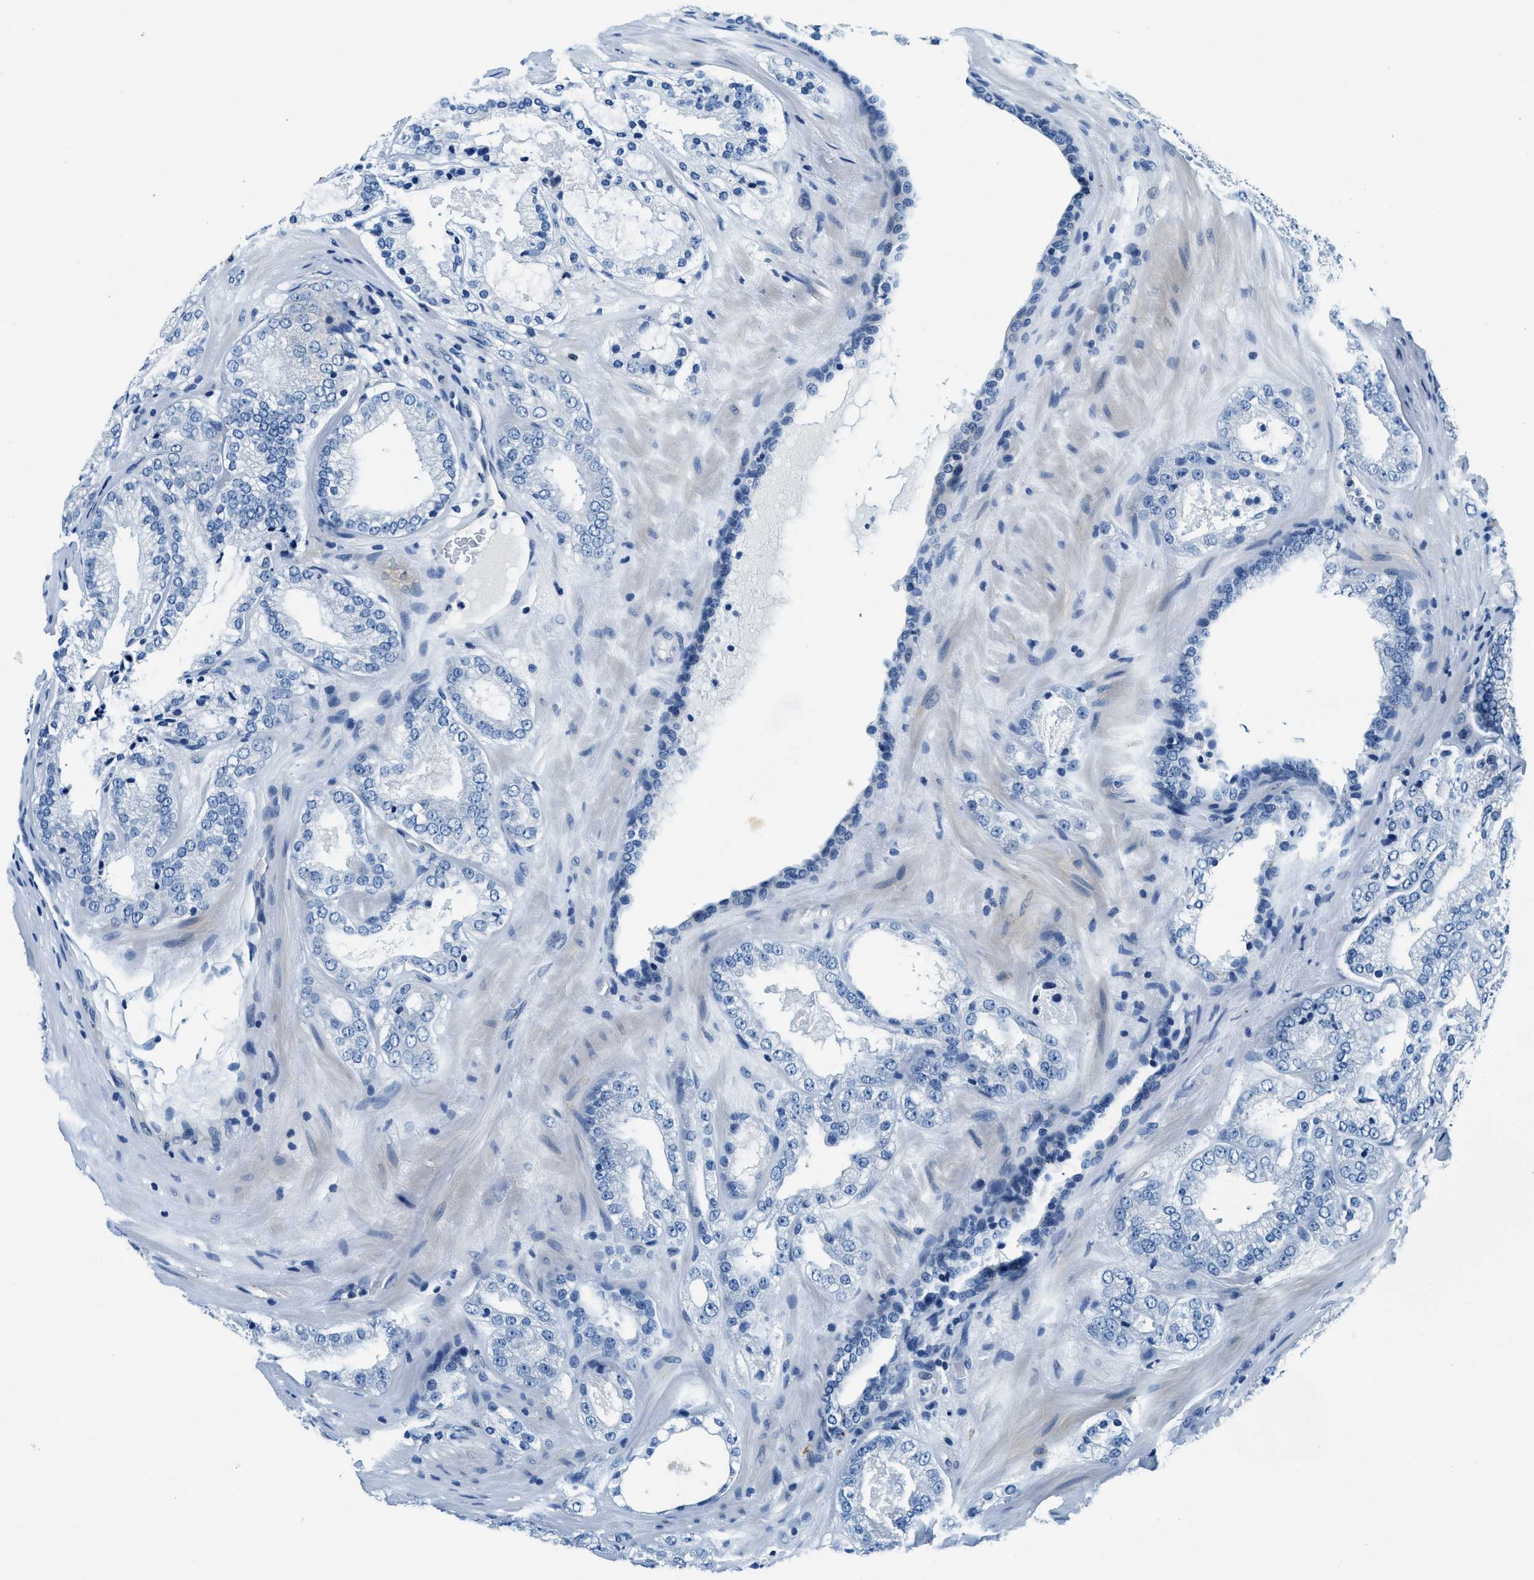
{"staining": {"intensity": "negative", "quantity": "none", "location": "none"}, "tissue": "prostate cancer", "cell_type": "Tumor cells", "image_type": "cancer", "snomed": [{"axis": "morphology", "description": "Adenocarcinoma, High grade"}, {"axis": "topography", "description": "Prostate"}], "caption": "Tumor cells are negative for brown protein staining in prostate cancer. (IHC, brightfield microscopy, high magnification).", "gene": "UBAC2", "patient": {"sex": "male", "age": 65}}